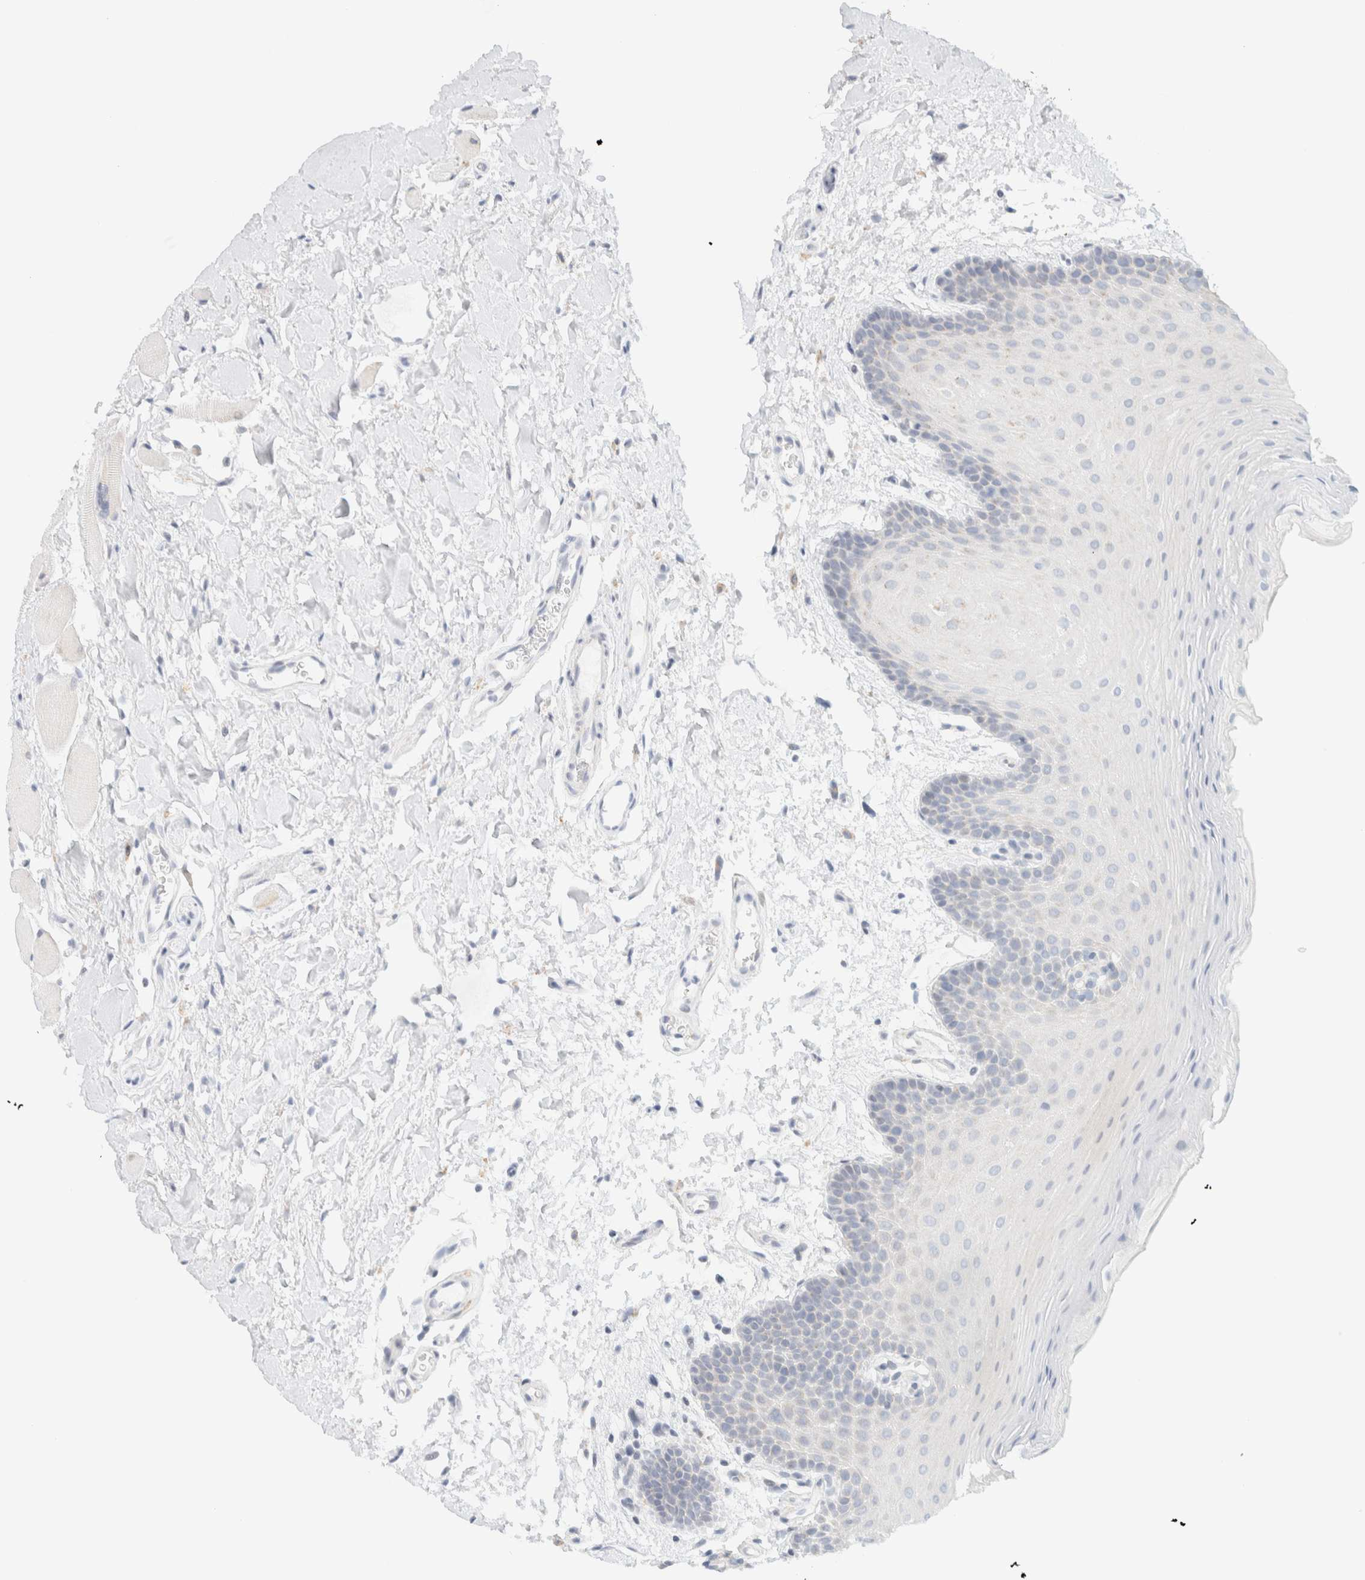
{"staining": {"intensity": "negative", "quantity": "none", "location": "none"}, "tissue": "oral mucosa", "cell_type": "Squamous epithelial cells", "image_type": "normal", "snomed": [{"axis": "morphology", "description": "Normal tissue, NOS"}, {"axis": "topography", "description": "Oral tissue"}], "caption": "Immunohistochemistry (IHC) of benign oral mucosa displays no expression in squamous epithelial cells.", "gene": "SPNS3", "patient": {"sex": "male", "age": 62}}